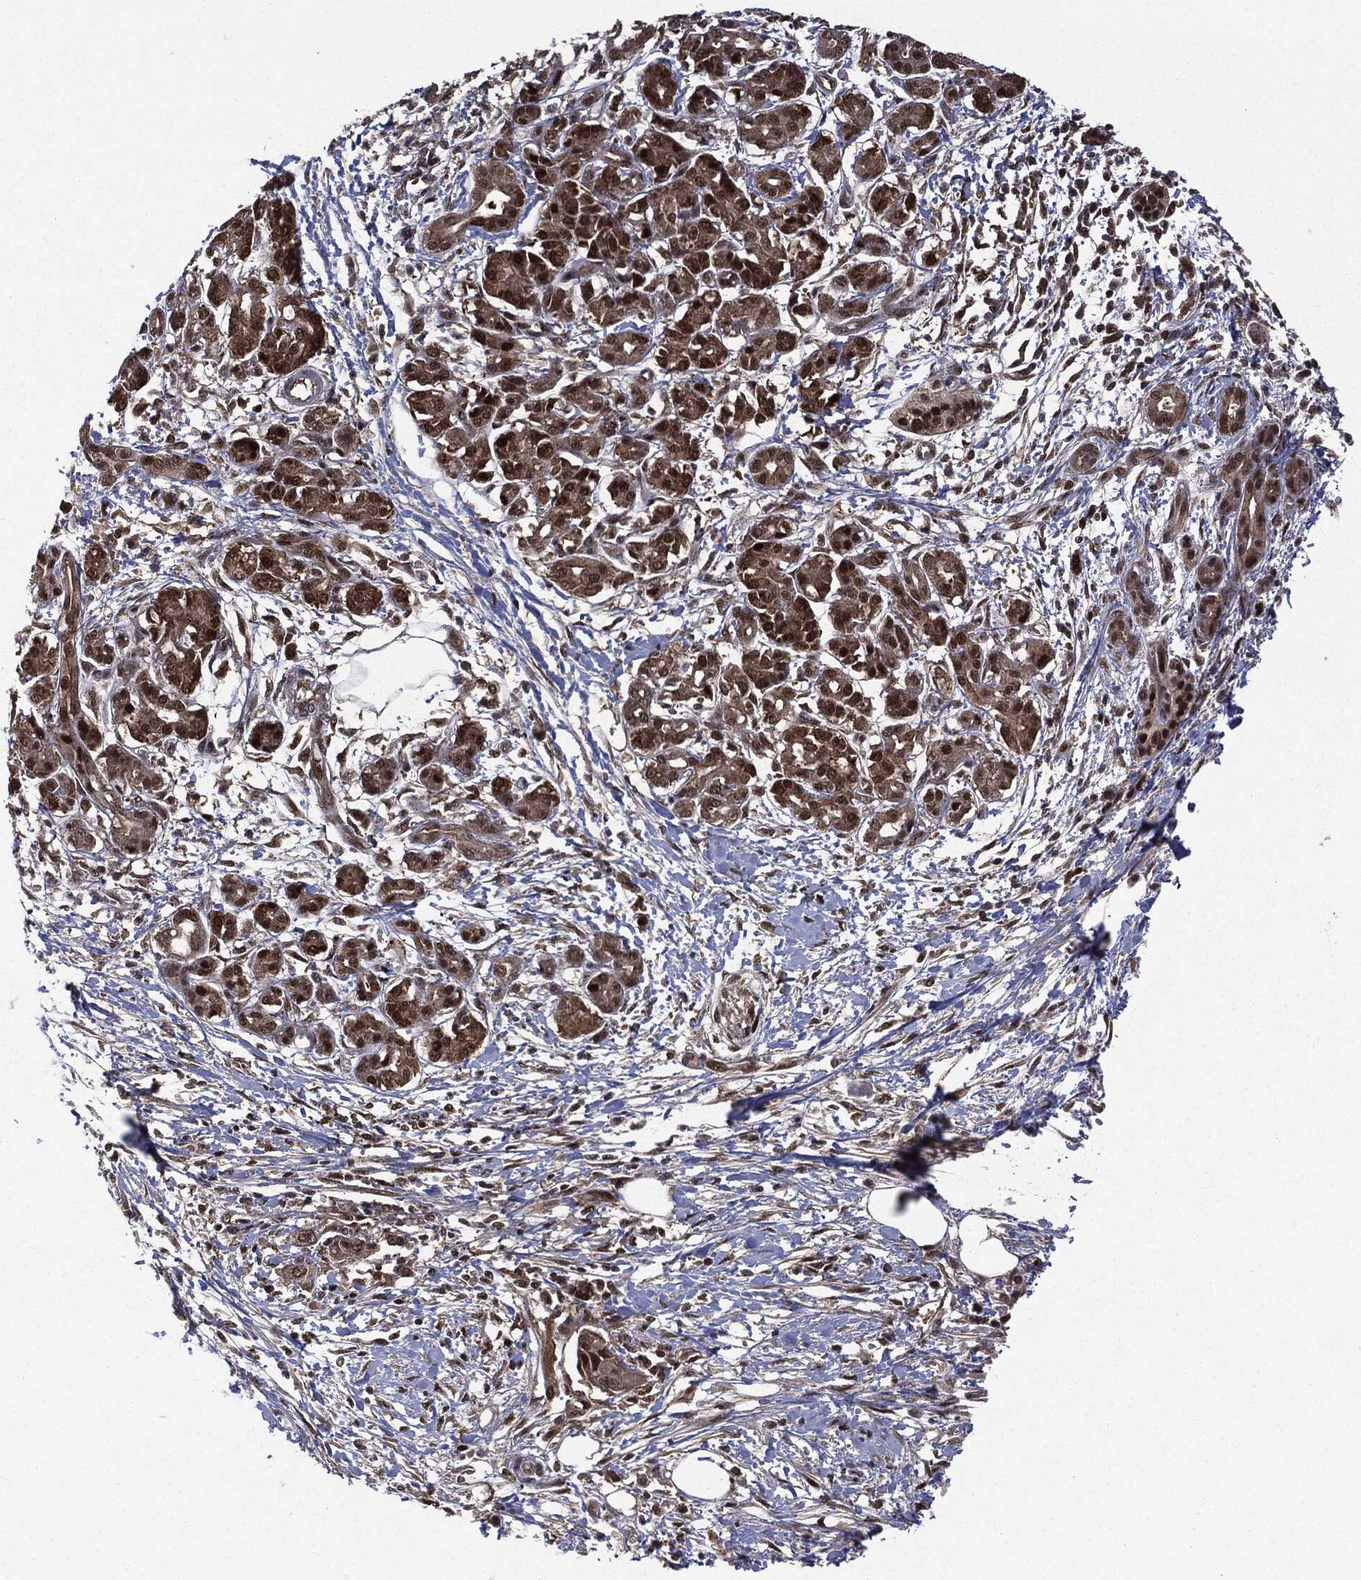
{"staining": {"intensity": "moderate", "quantity": ">75%", "location": "cytoplasmic/membranous,nuclear"}, "tissue": "pancreatic cancer", "cell_type": "Tumor cells", "image_type": "cancer", "snomed": [{"axis": "morphology", "description": "Adenocarcinoma, NOS"}, {"axis": "topography", "description": "Pancreas"}], "caption": "Immunohistochemistry (IHC) of human pancreatic cancer reveals medium levels of moderate cytoplasmic/membranous and nuclear expression in about >75% of tumor cells.", "gene": "PTPA", "patient": {"sex": "male", "age": 72}}